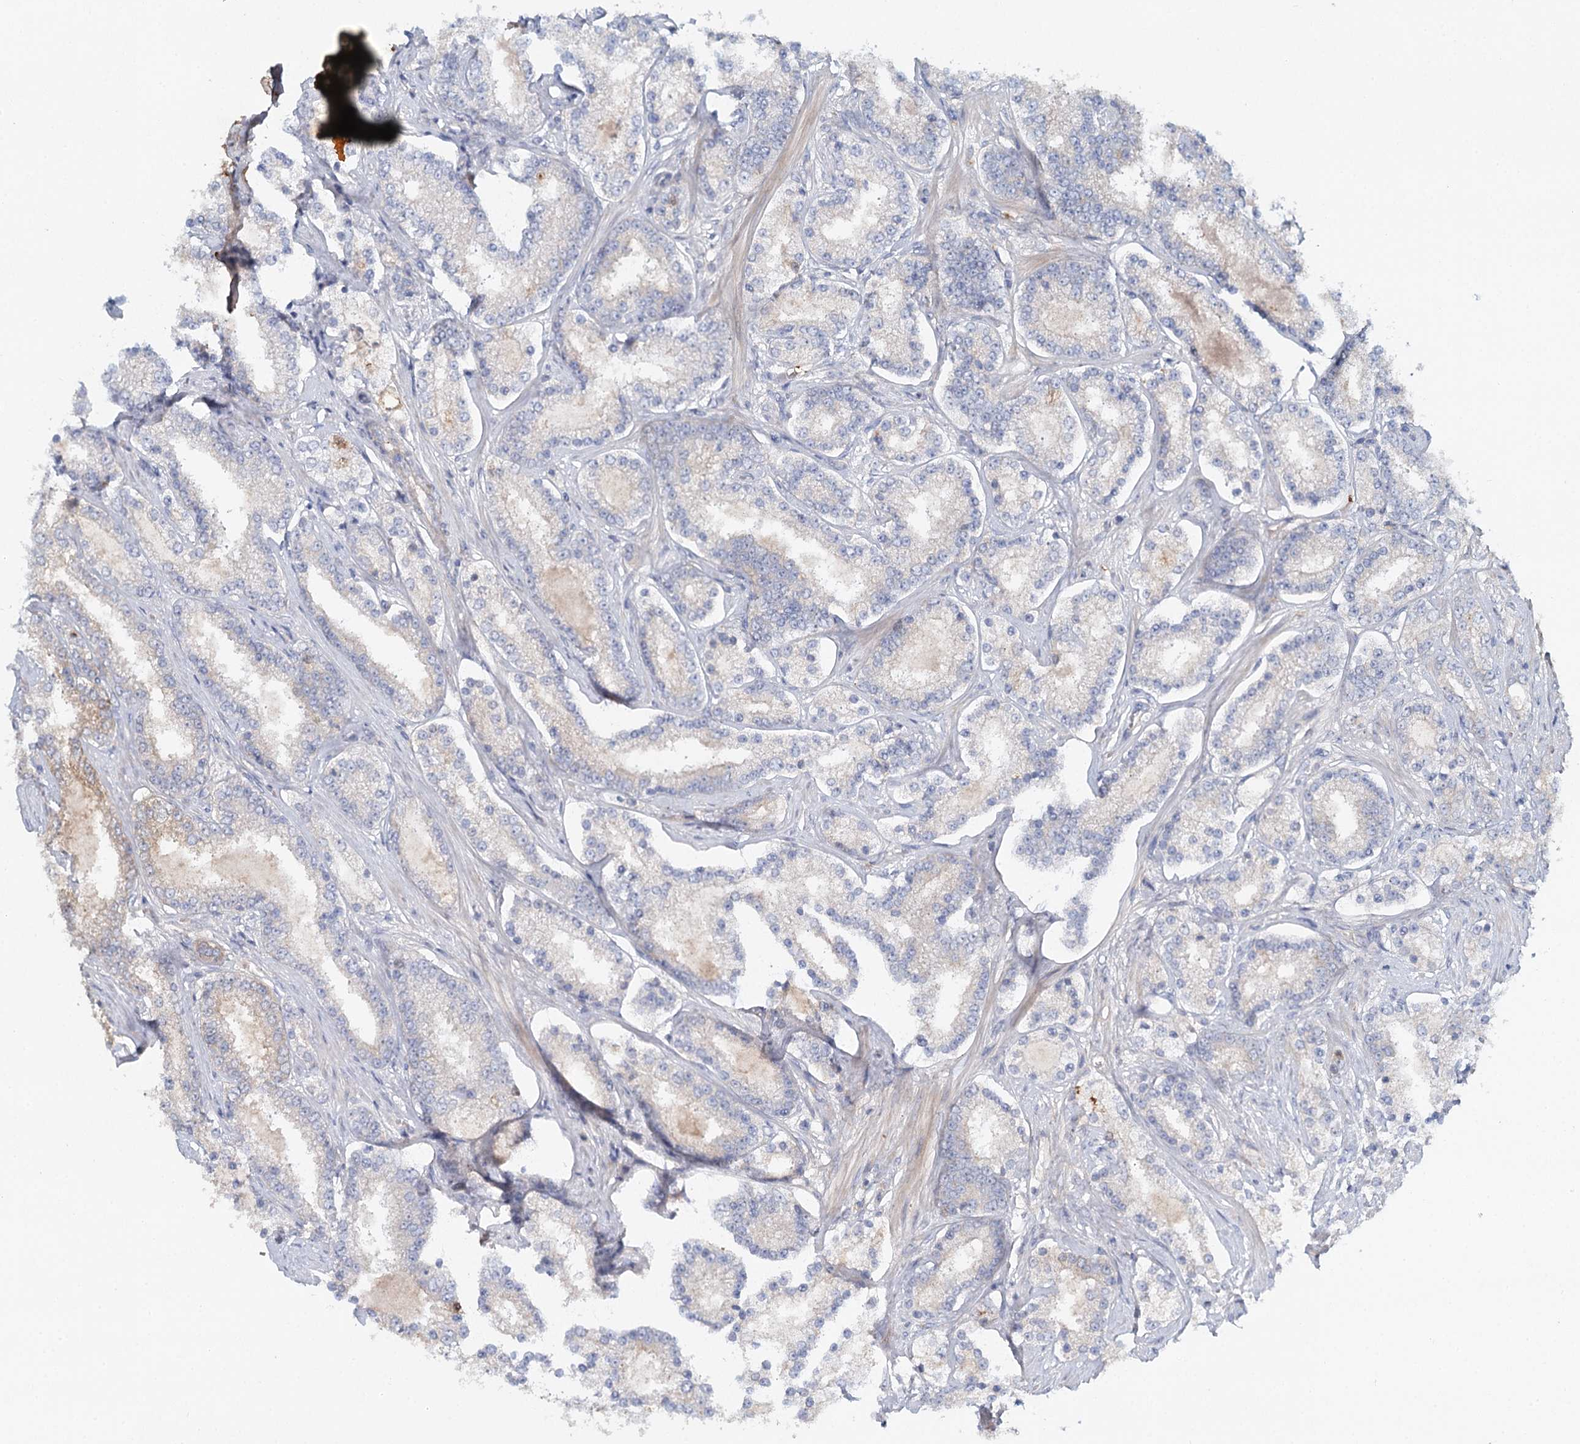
{"staining": {"intensity": "weak", "quantity": "<25%", "location": "cytoplasmic/membranous"}, "tissue": "prostate cancer", "cell_type": "Tumor cells", "image_type": "cancer", "snomed": [{"axis": "morphology", "description": "Normal tissue, NOS"}, {"axis": "morphology", "description": "Adenocarcinoma, High grade"}, {"axis": "topography", "description": "Prostate"}], "caption": "Photomicrograph shows no protein expression in tumor cells of high-grade adenocarcinoma (prostate) tissue.", "gene": "ALKBH8", "patient": {"sex": "male", "age": 83}}